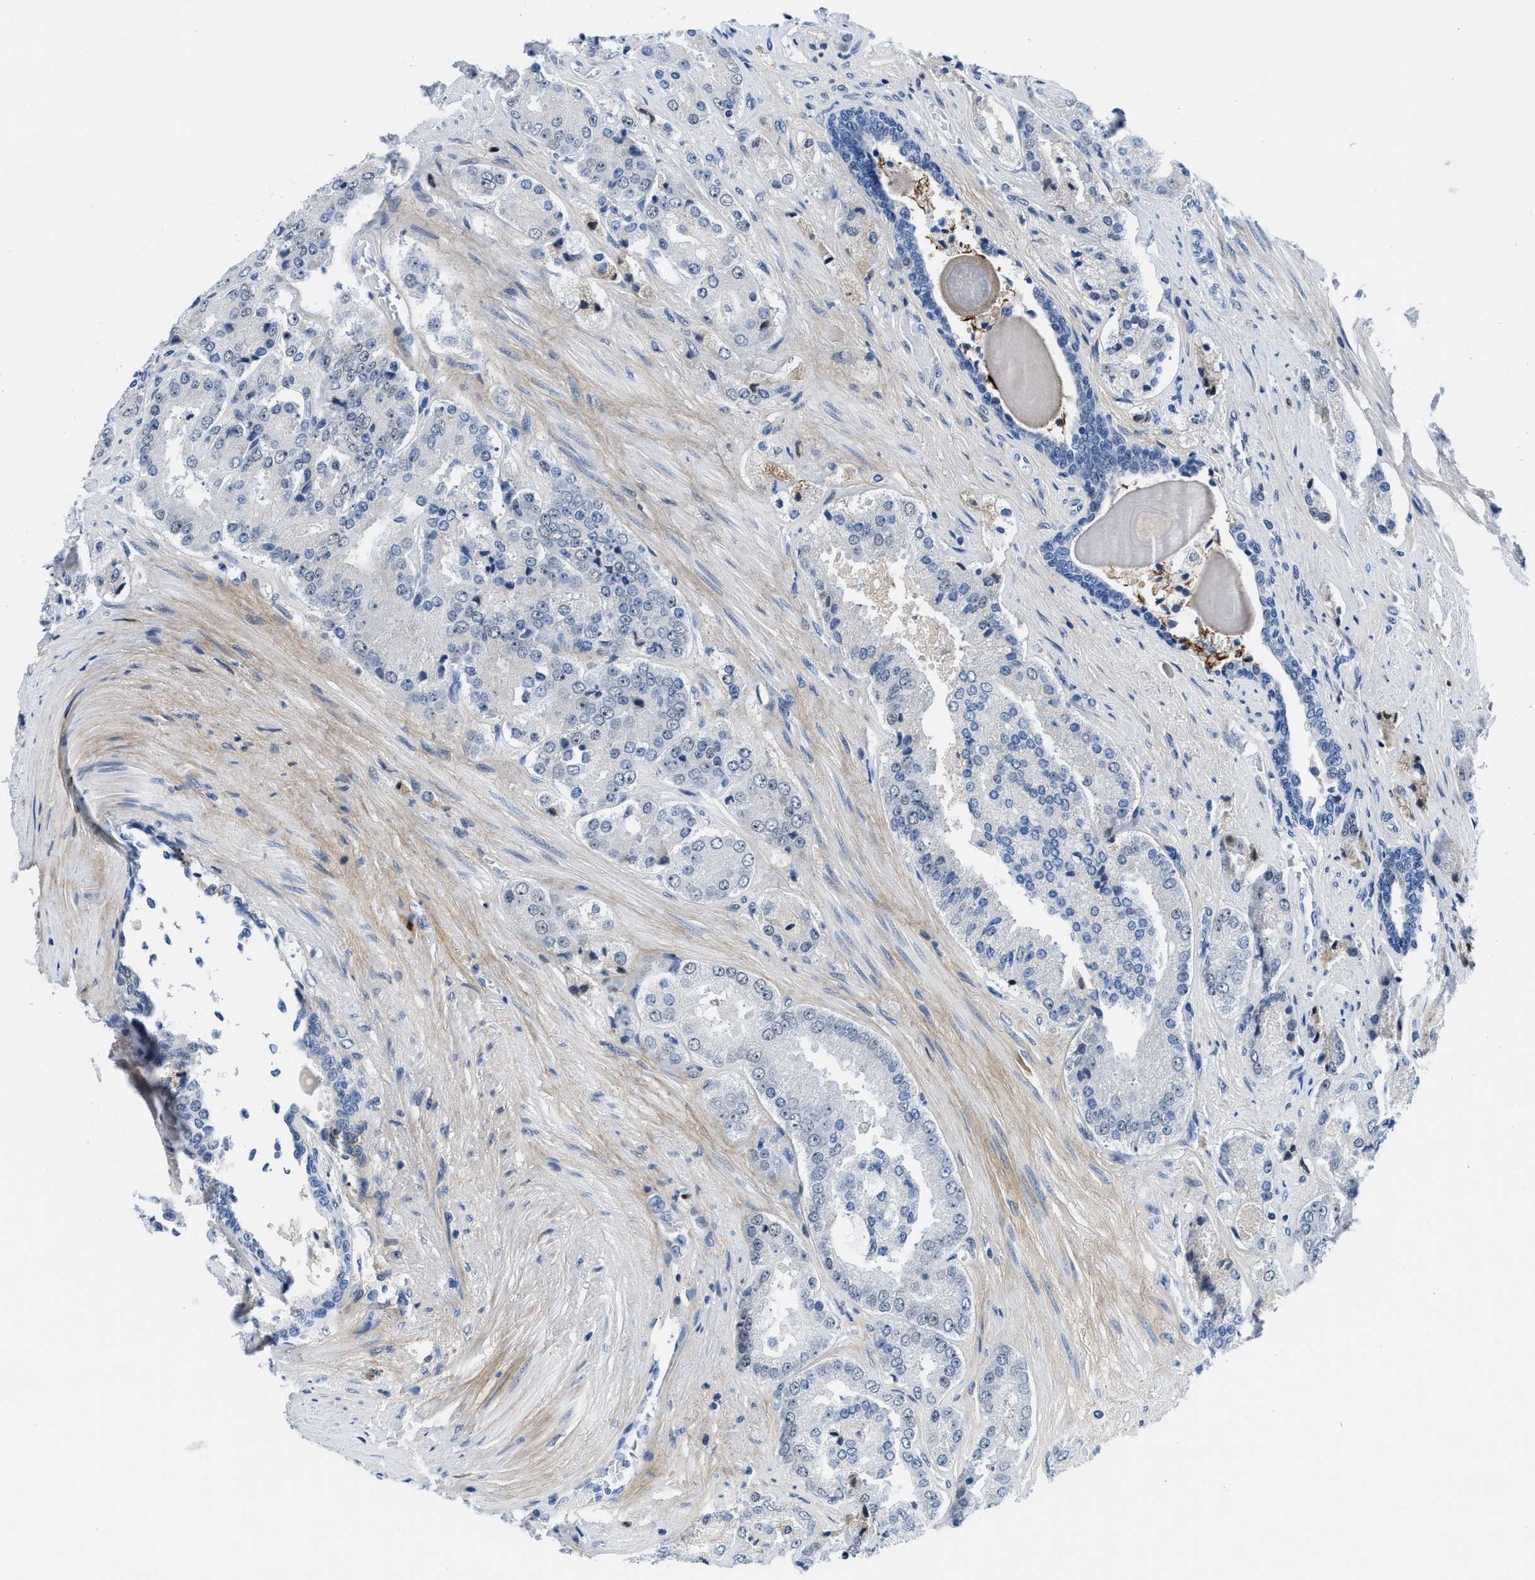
{"staining": {"intensity": "negative", "quantity": "none", "location": "none"}, "tissue": "prostate cancer", "cell_type": "Tumor cells", "image_type": "cancer", "snomed": [{"axis": "morphology", "description": "Adenocarcinoma, High grade"}, {"axis": "topography", "description": "Prostate"}], "caption": "This is a photomicrograph of immunohistochemistry (IHC) staining of adenocarcinoma (high-grade) (prostate), which shows no staining in tumor cells. (IHC, brightfield microscopy, high magnification).", "gene": "SMARCAD1", "patient": {"sex": "male", "age": 65}}